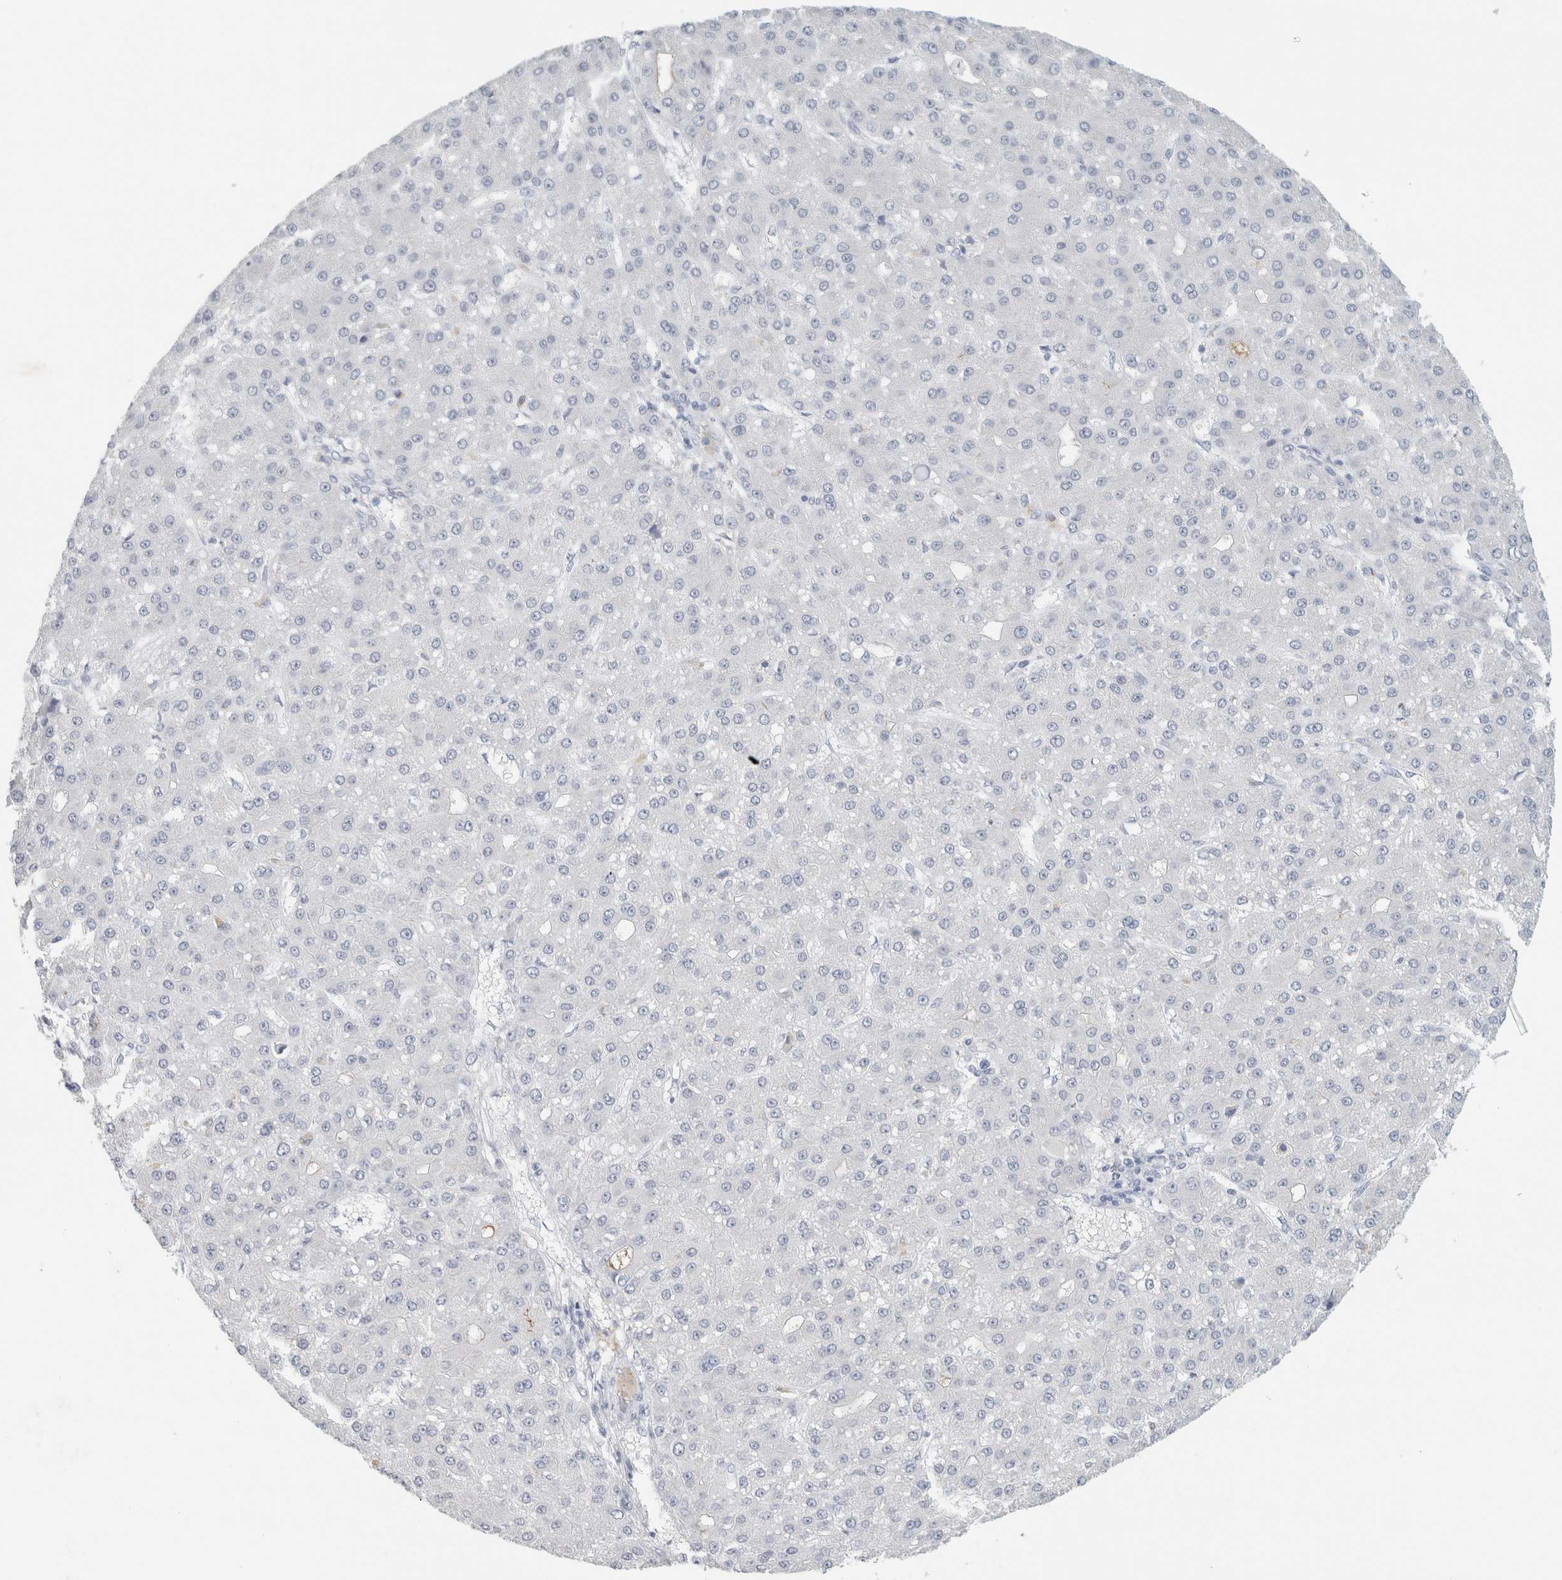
{"staining": {"intensity": "negative", "quantity": "none", "location": "none"}, "tissue": "liver cancer", "cell_type": "Tumor cells", "image_type": "cancer", "snomed": [{"axis": "morphology", "description": "Carcinoma, Hepatocellular, NOS"}, {"axis": "topography", "description": "Liver"}], "caption": "This micrograph is of liver cancer (hepatocellular carcinoma) stained with IHC to label a protein in brown with the nuclei are counter-stained blue. There is no positivity in tumor cells.", "gene": "IL6", "patient": {"sex": "male", "age": 67}}